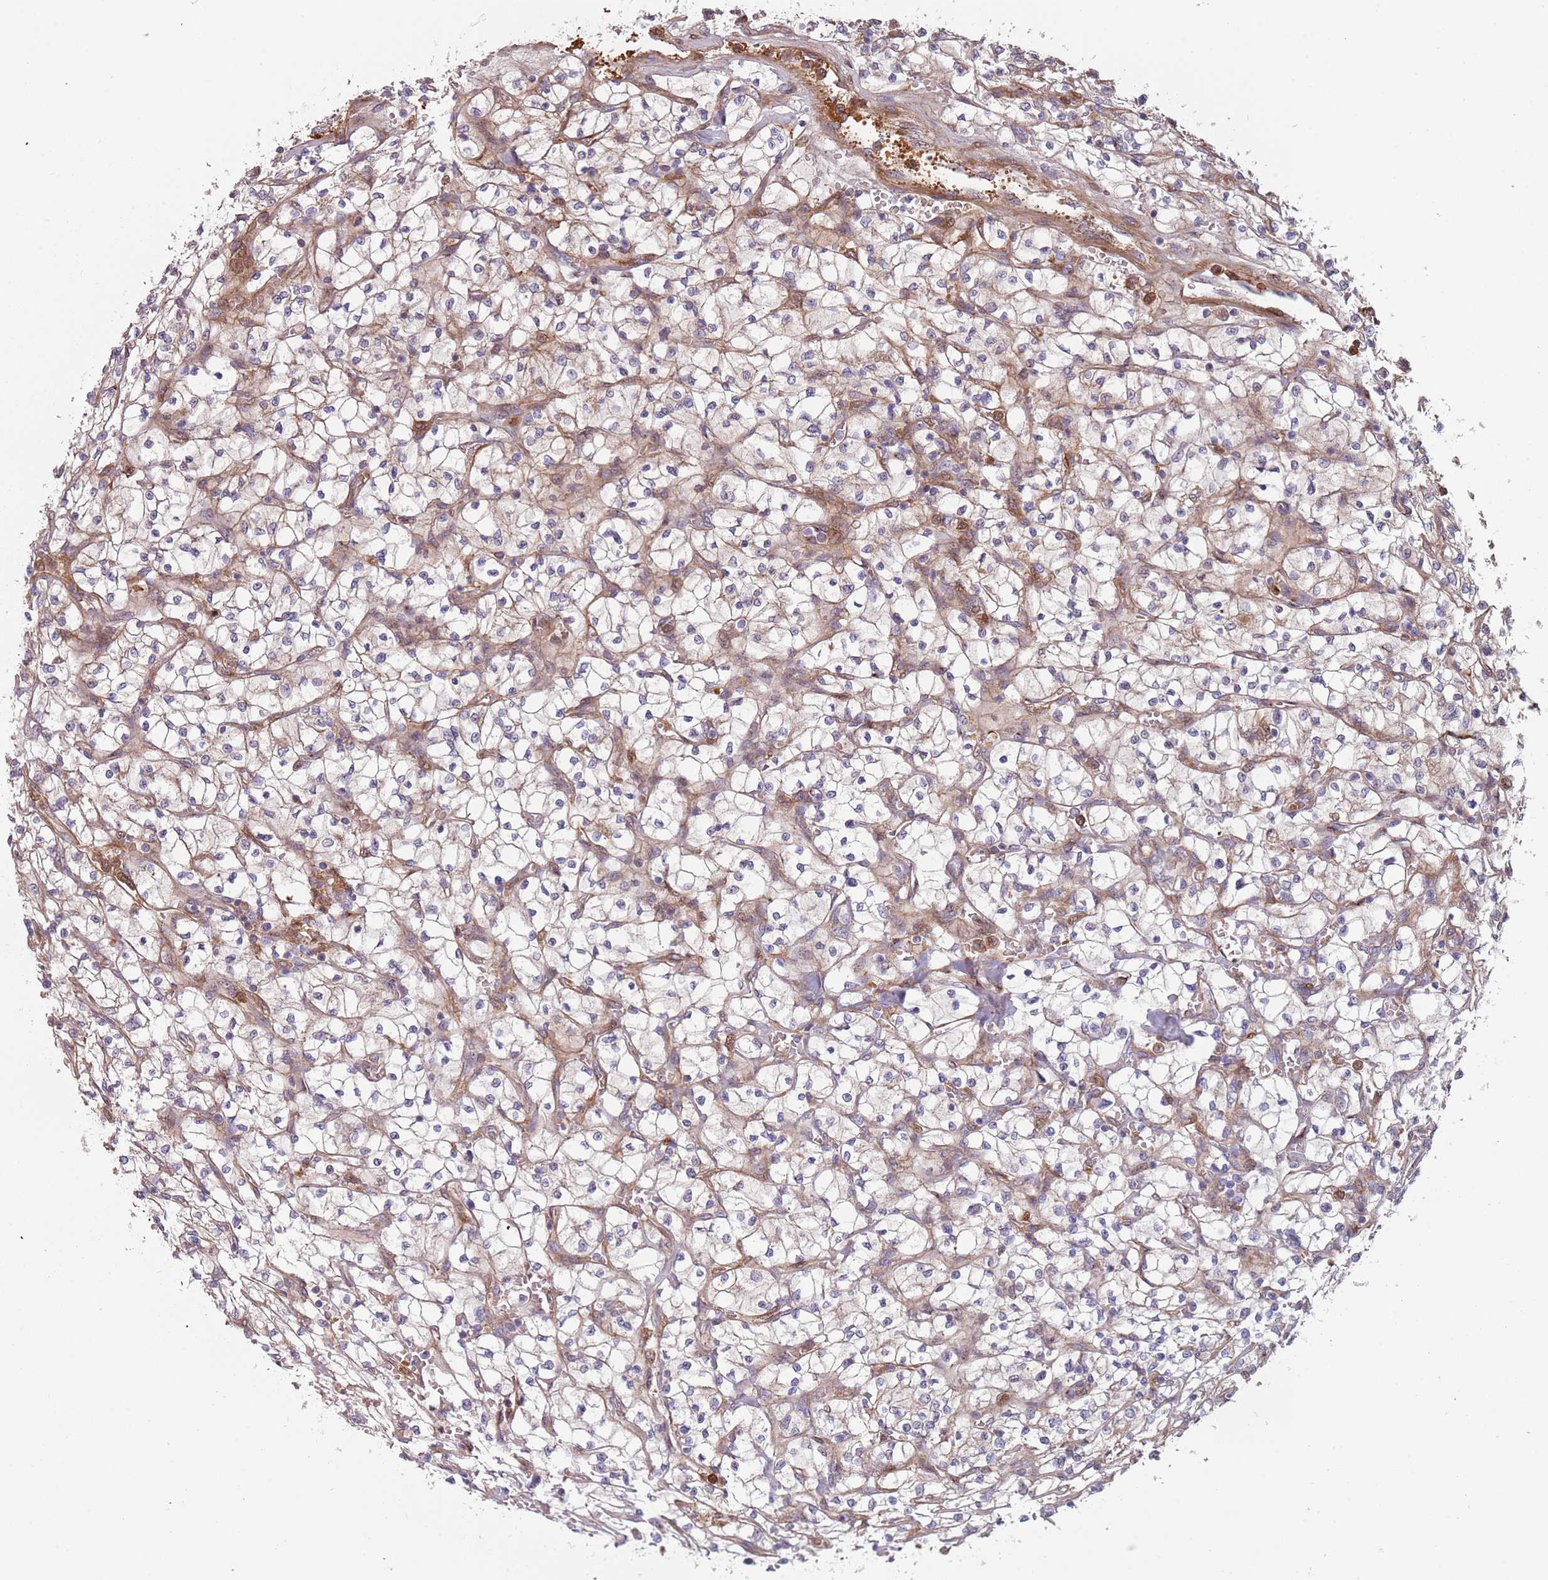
{"staining": {"intensity": "negative", "quantity": "none", "location": "none"}, "tissue": "renal cancer", "cell_type": "Tumor cells", "image_type": "cancer", "snomed": [{"axis": "morphology", "description": "Adenocarcinoma, NOS"}, {"axis": "topography", "description": "Kidney"}], "caption": "High magnification brightfield microscopy of renal adenocarcinoma stained with DAB (3,3'-diaminobenzidine) (brown) and counterstained with hematoxylin (blue): tumor cells show no significant expression.", "gene": "NADK", "patient": {"sex": "female", "age": 64}}